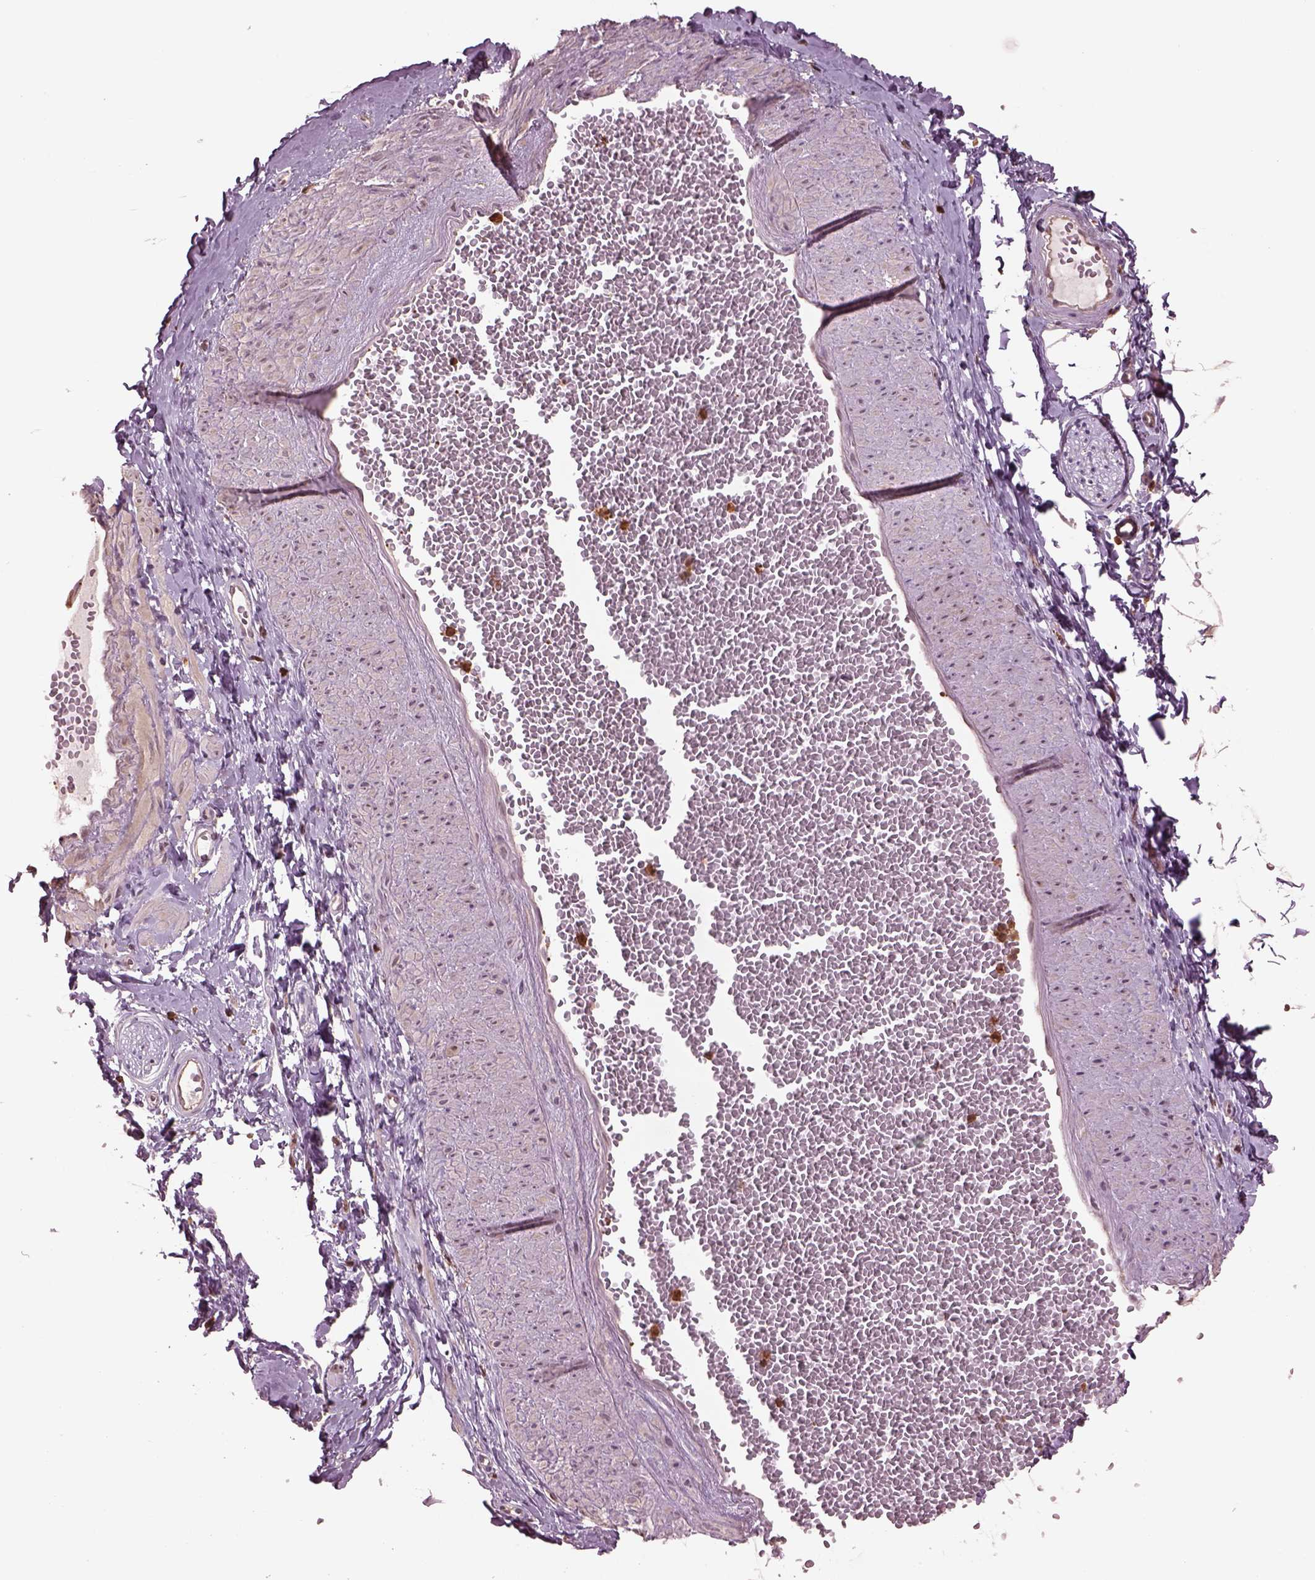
{"staining": {"intensity": "negative", "quantity": "none", "location": "none"}, "tissue": "adipose tissue", "cell_type": "Adipocytes", "image_type": "normal", "snomed": [{"axis": "morphology", "description": "Normal tissue, NOS"}, {"axis": "topography", "description": "Smooth muscle"}, {"axis": "topography", "description": "Peripheral nerve tissue"}], "caption": "An immunohistochemistry (IHC) histopathology image of unremarkable adipose tissue is shown. There is no staining in adipocytes of adipose tissue. (DAB immunohistochemistry visualized using brightfield microscopy, high magnification).", "gene": "IL31RA", "patient": {"sex": "male", "age": 22}}